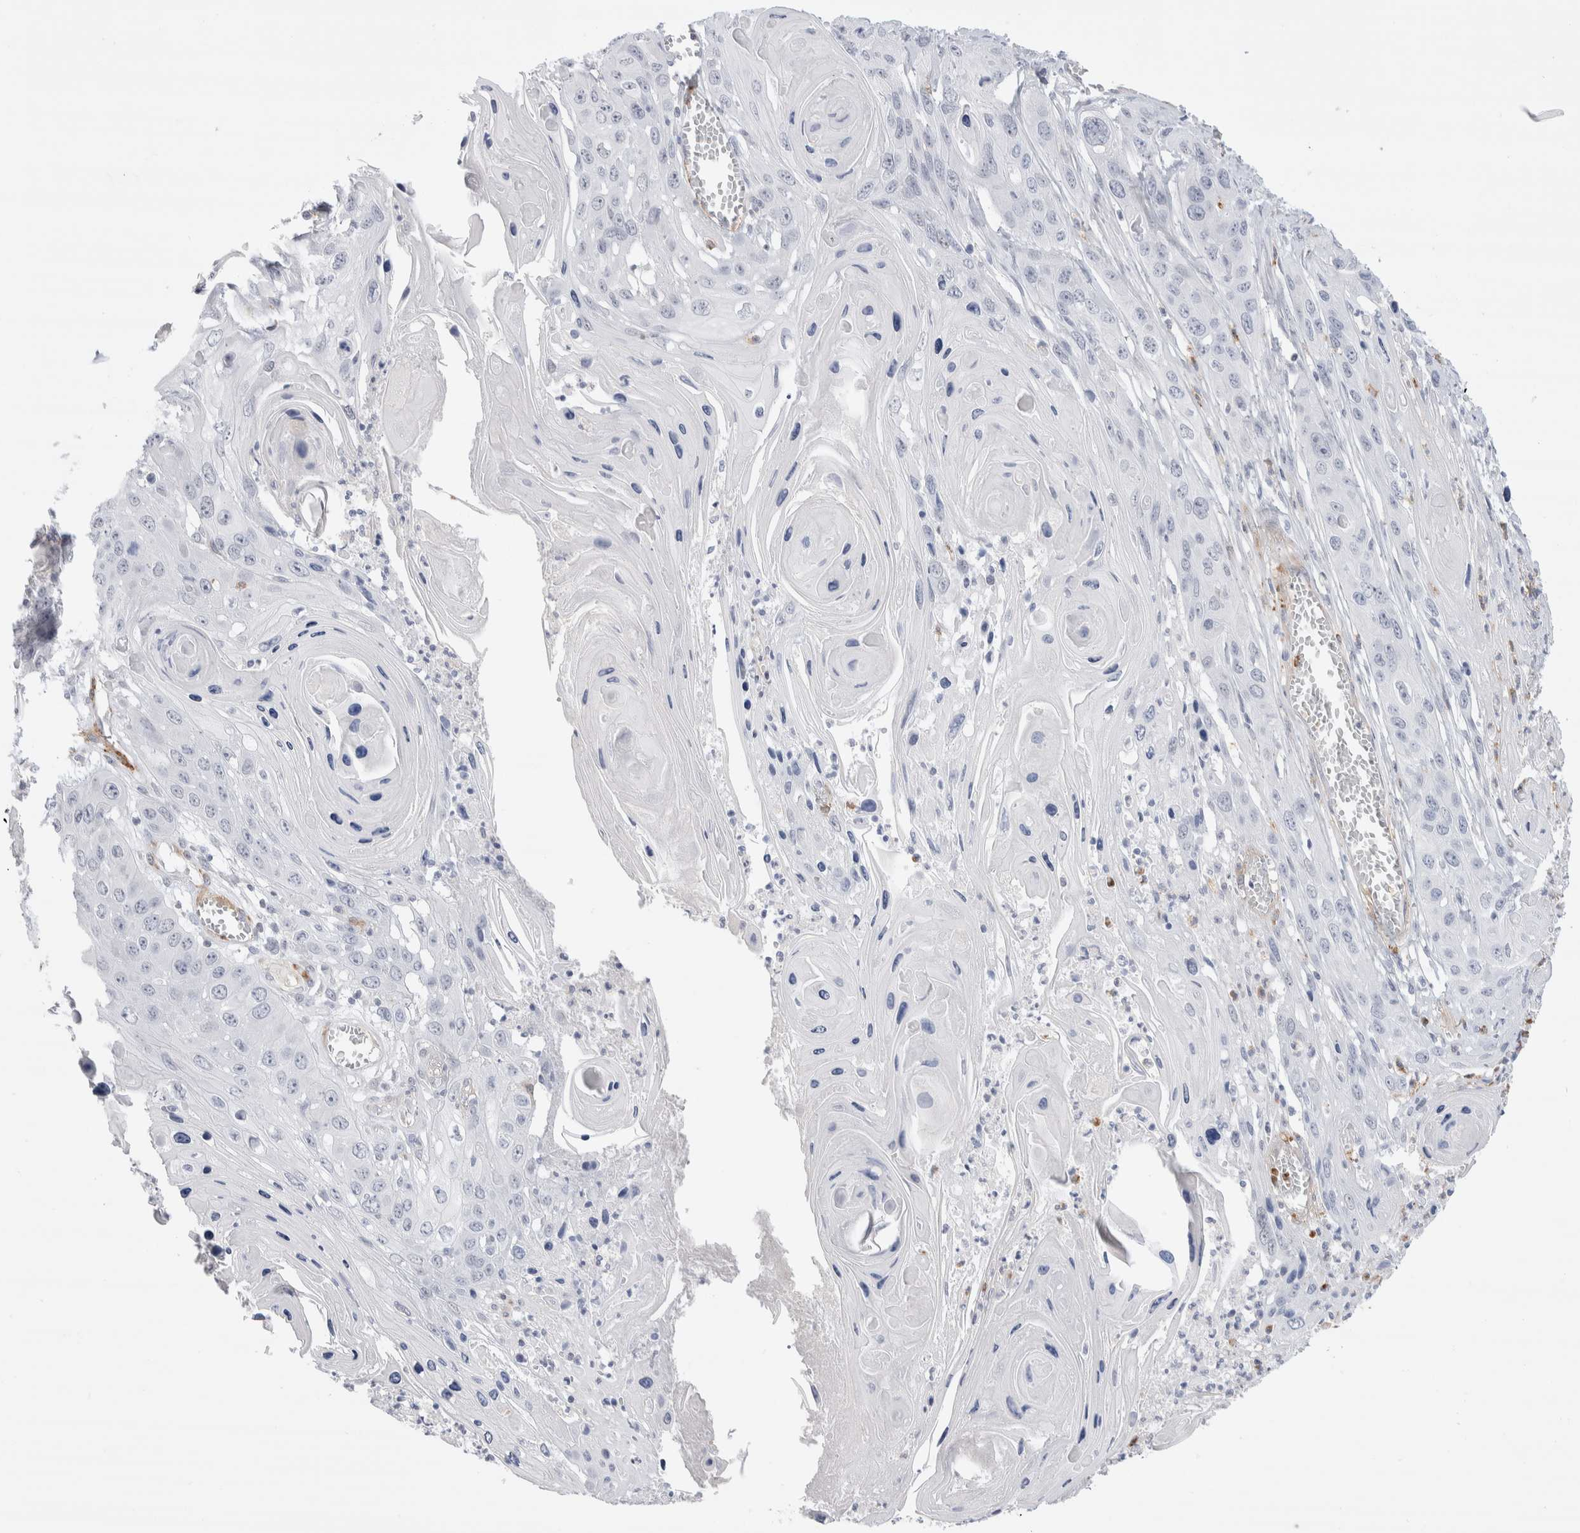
{"staining": {"intensity": "negative", "quantity": "none", "location": "none"}, "tissue": "skin cancer", "cell_type": "Tumor cells", "image_type": "cancer", "snomed": [{"axis": "morphology", "description": "Squamous cell carcinoma, NOS"}, {"axis": "topography", "description": "Skin"}], "caption": "Micrograph shows no significant protein positivity in tumor cells of squamous cell carcinoma (skin).", "gene": "SEPTIN4", "patient": {"sex": "male", "age": 55}}